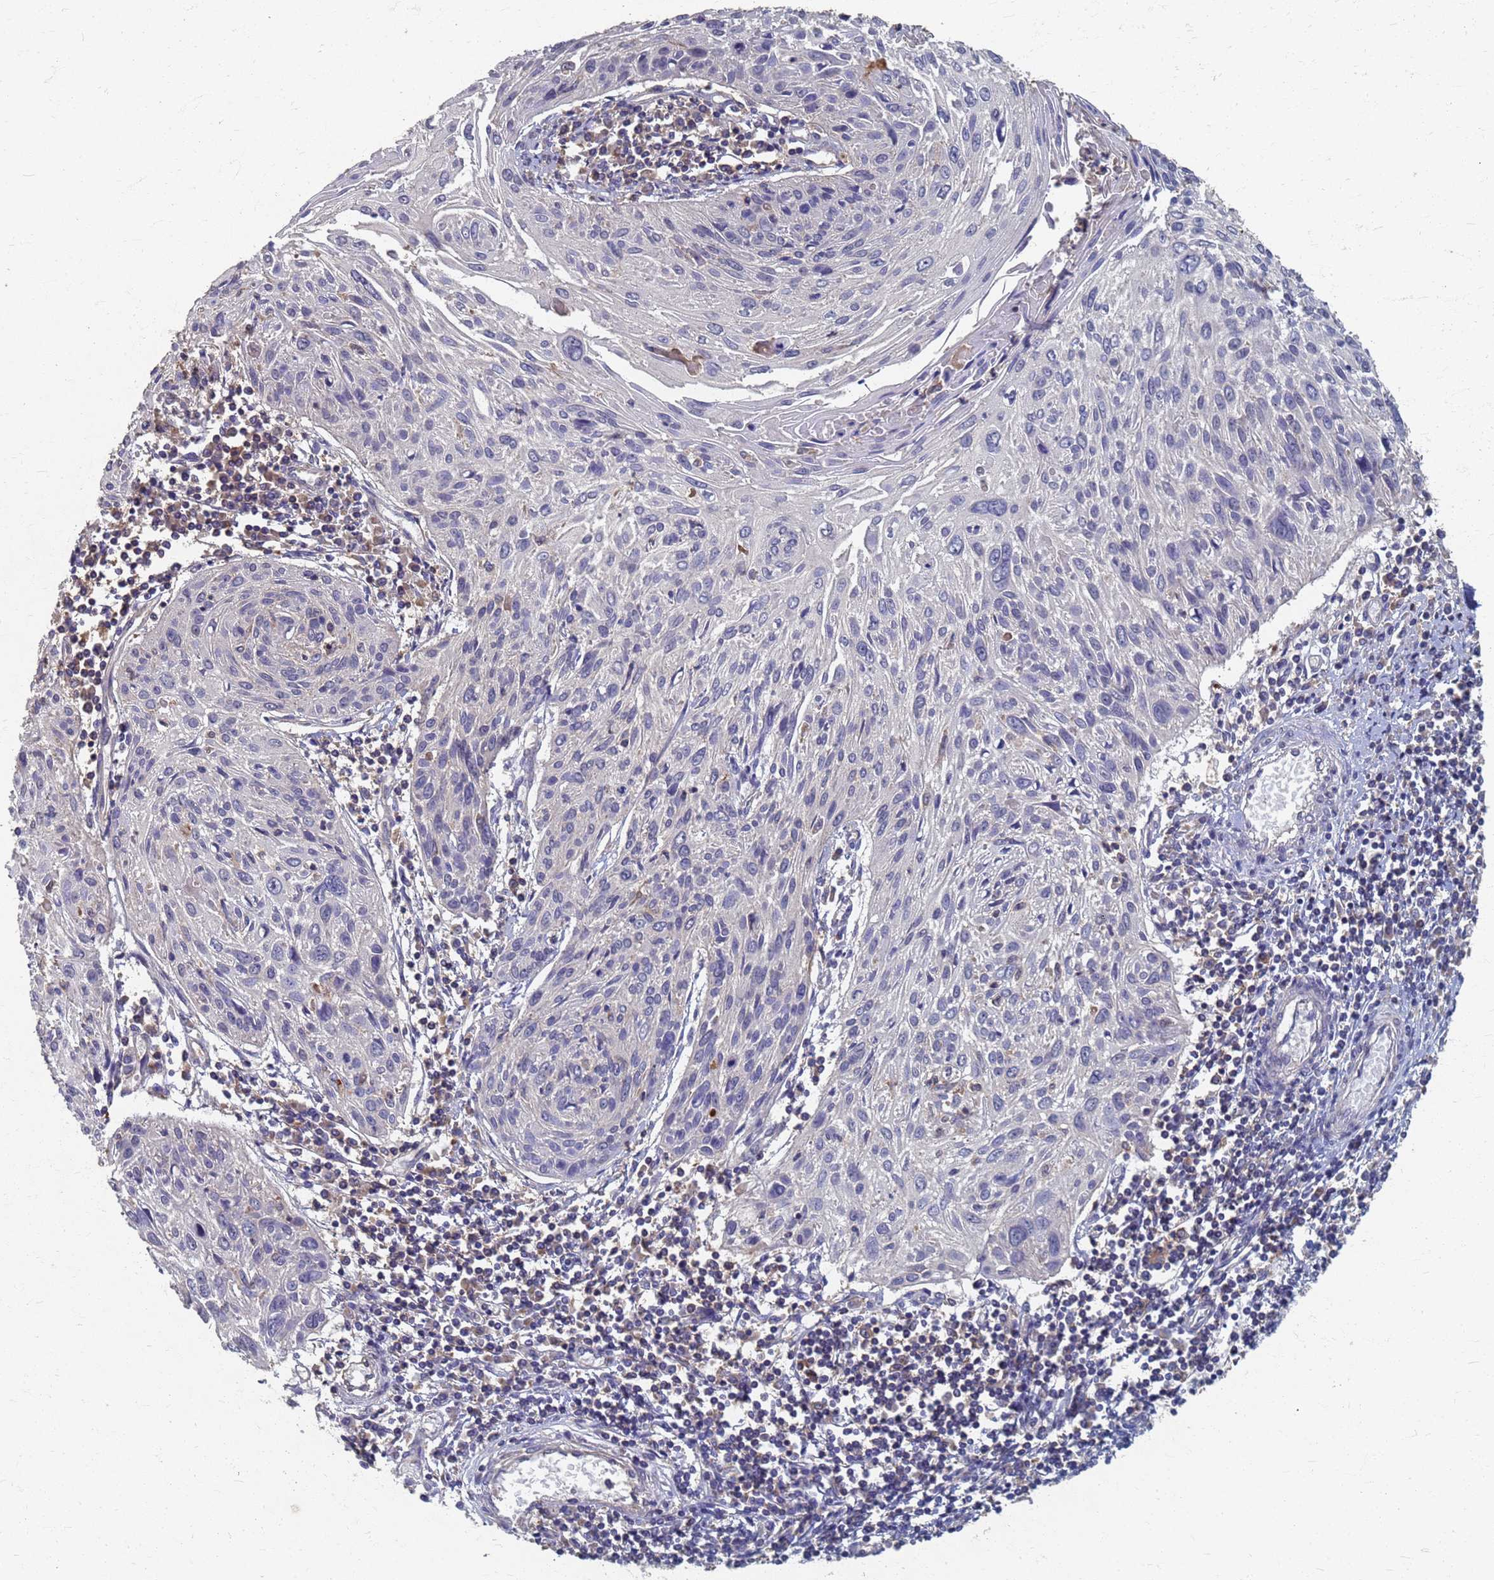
{"staining": {"intensity": "negative", "quantity": "none", "location": "none"}, "tissue": "cervical cancer", "cell_type": "Tumor cells", "image_type": "cancer", "snomed": [{"axis": "morphology", "description": "Squamous cell carcinoma, NOS"}, {"axis": "topography", "description": "Cervix"}], "caption": "Tumor cells show no significant protein expression in squamous cell carcinoma (cervical).", "gene": "KRCC1", "patient": {"sex": "female", "age": 51}}